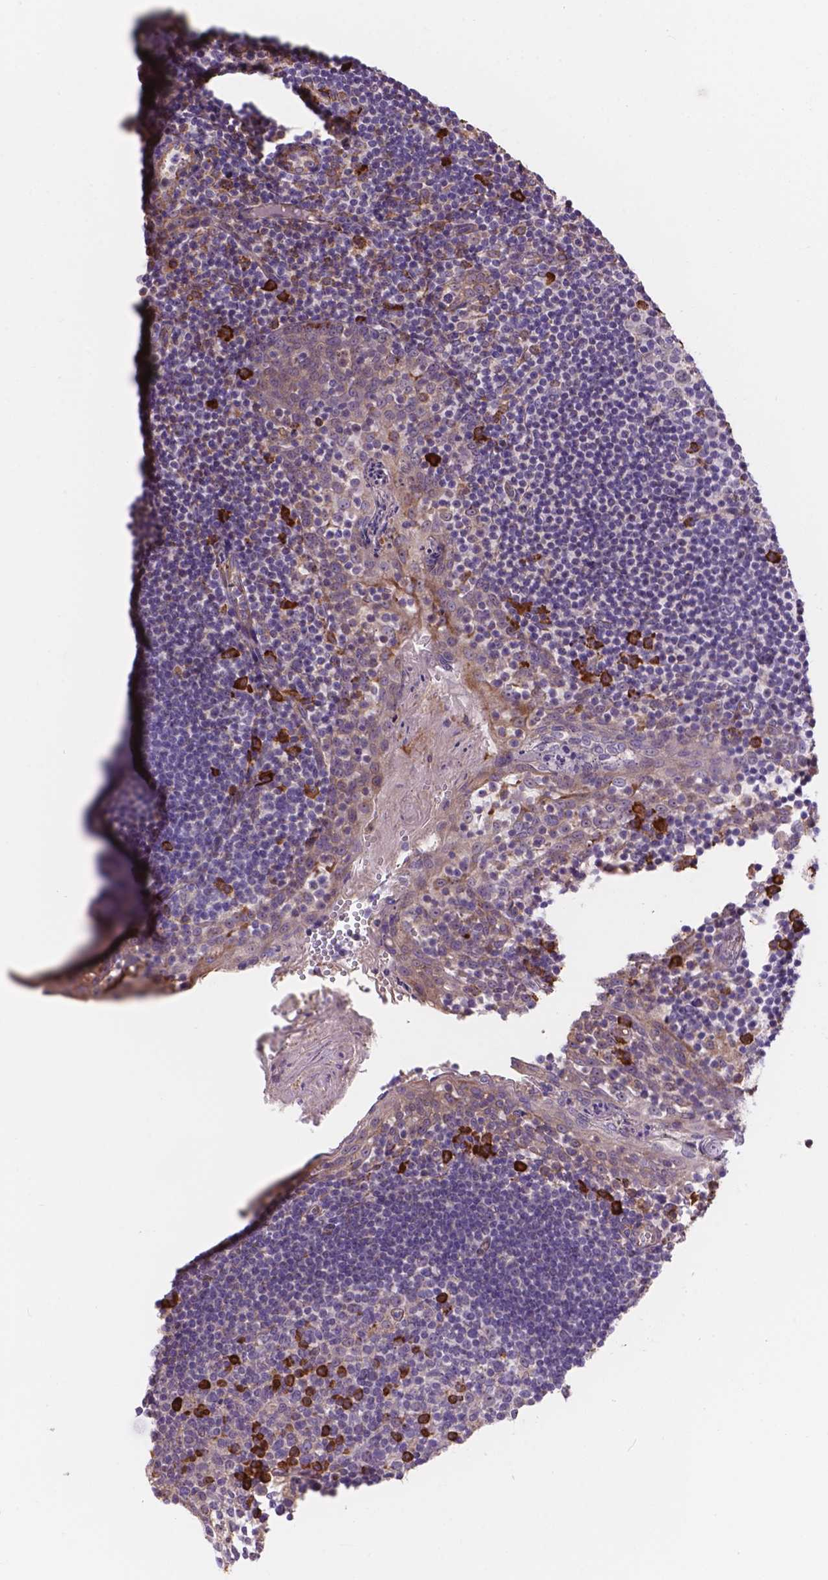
{"staining": {"intensity": "strong", "quantity": "<25%", "location": "cytoplasmic/membranous"}, "tissue": "lymph node", "cell_type": "Germinal center cells", "image_type": "normal", "snomed": [{"axis": "morphology", "description": "Normal tissue, NOS"}, {"axis": "topography", "description": "Lymph node"}], "caption": "The immunohistochemical stain shows strong cytoplasmic/membranous expression in germinal center cells of benign lymph node.", "gene": "IPO11", "patient": {"sex": "female", "age": 21}}